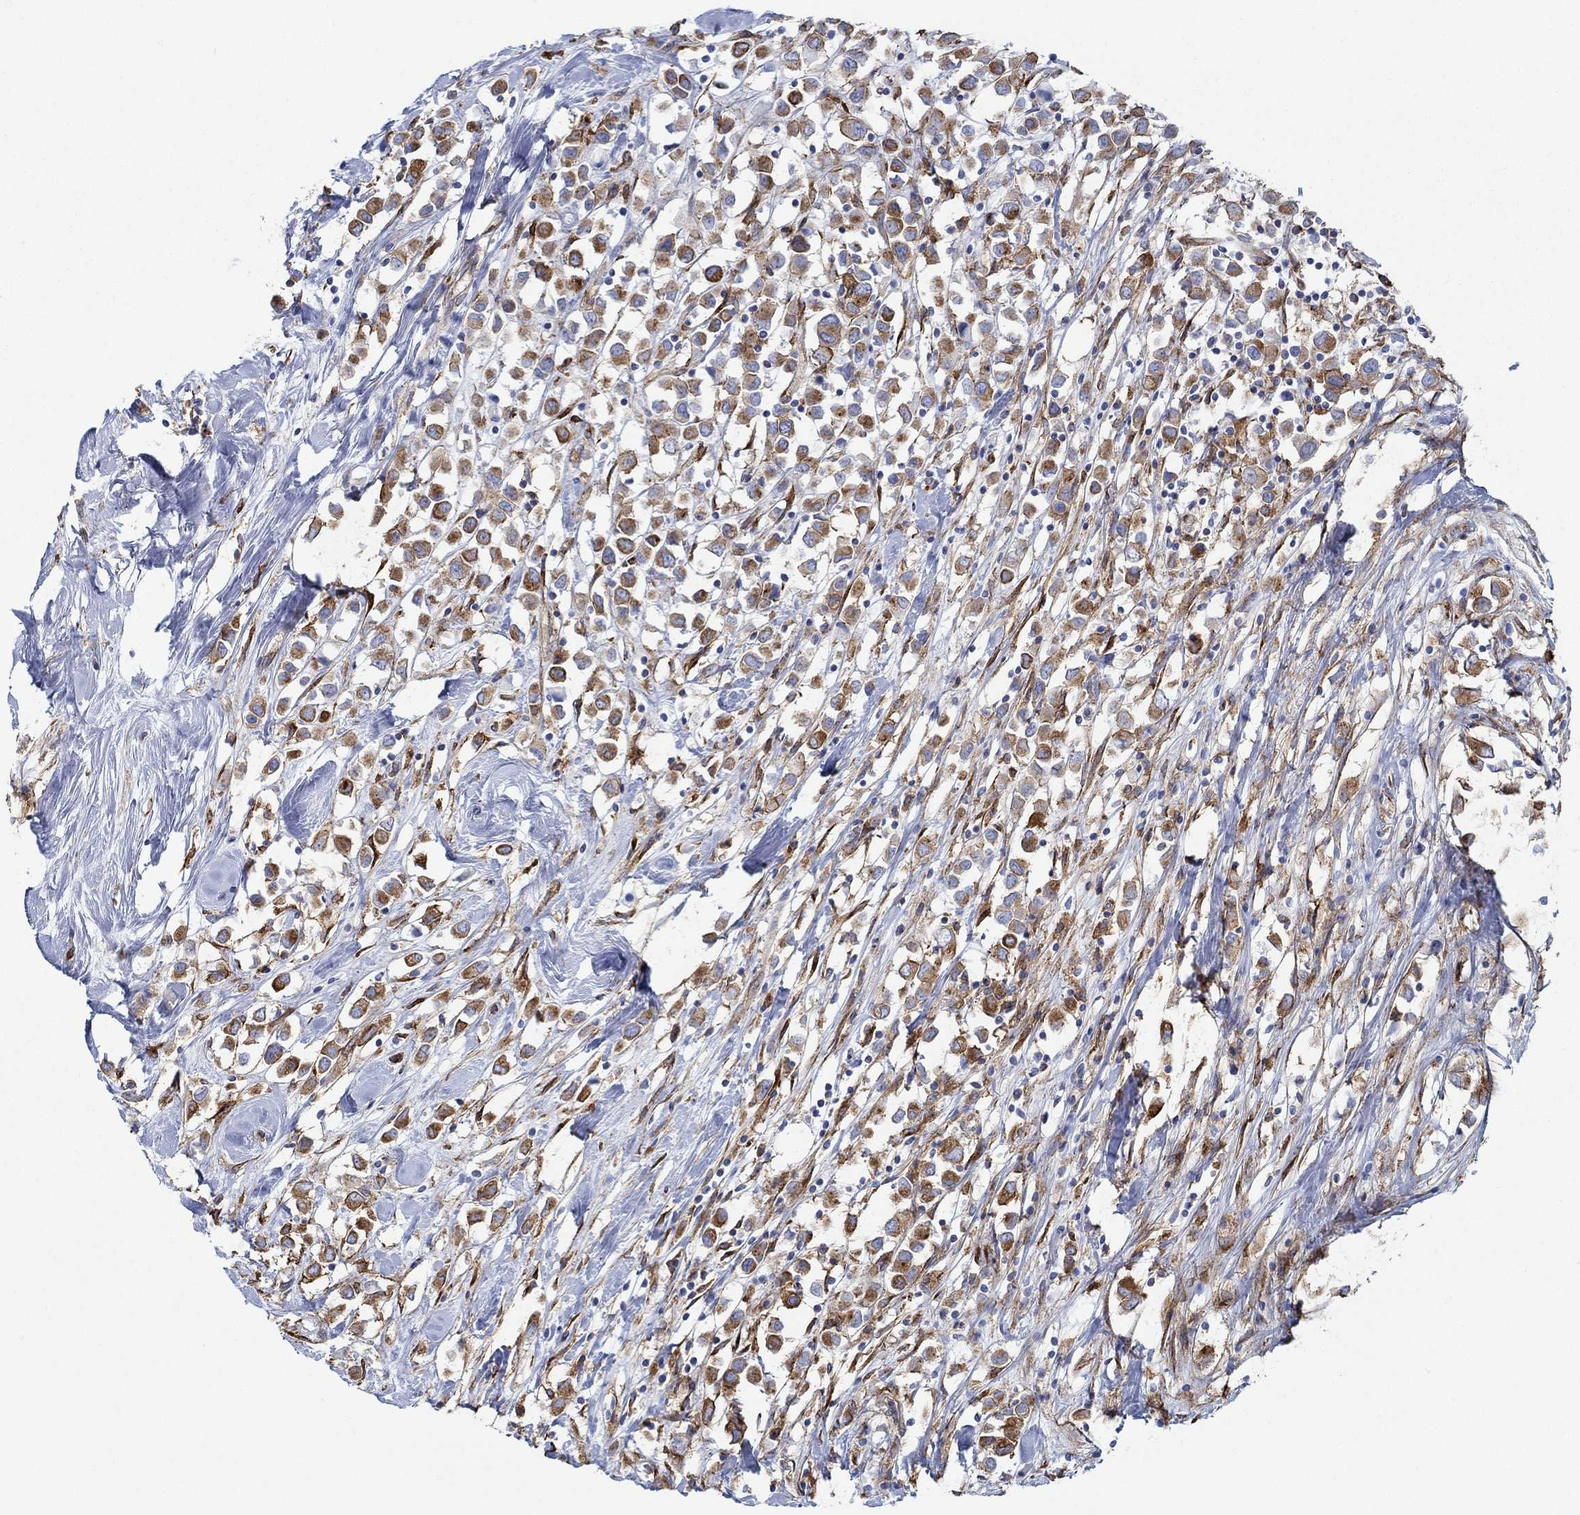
{"staining": {"intensity": "strong", "quantity": "25%-75%", "location": "cytoplasmic/membranous"}, "tissue": "breast cancer", "cell_type": "Tumor cells", "image_type": "cancer", "snomed": [{"axis": "morphology", "description": "Duct carcinoma"}, {"axis": "topography", "description": "Breast"}], "caption": "Human breast cancer (intraductal carcinoma) stained with a brown dye displays strong cytoplasmic/membranous positive positivity in approximately 25%-75% of tumor cells.", "gene": "STC2", "patient": {"sex": "female", "age": 61}}